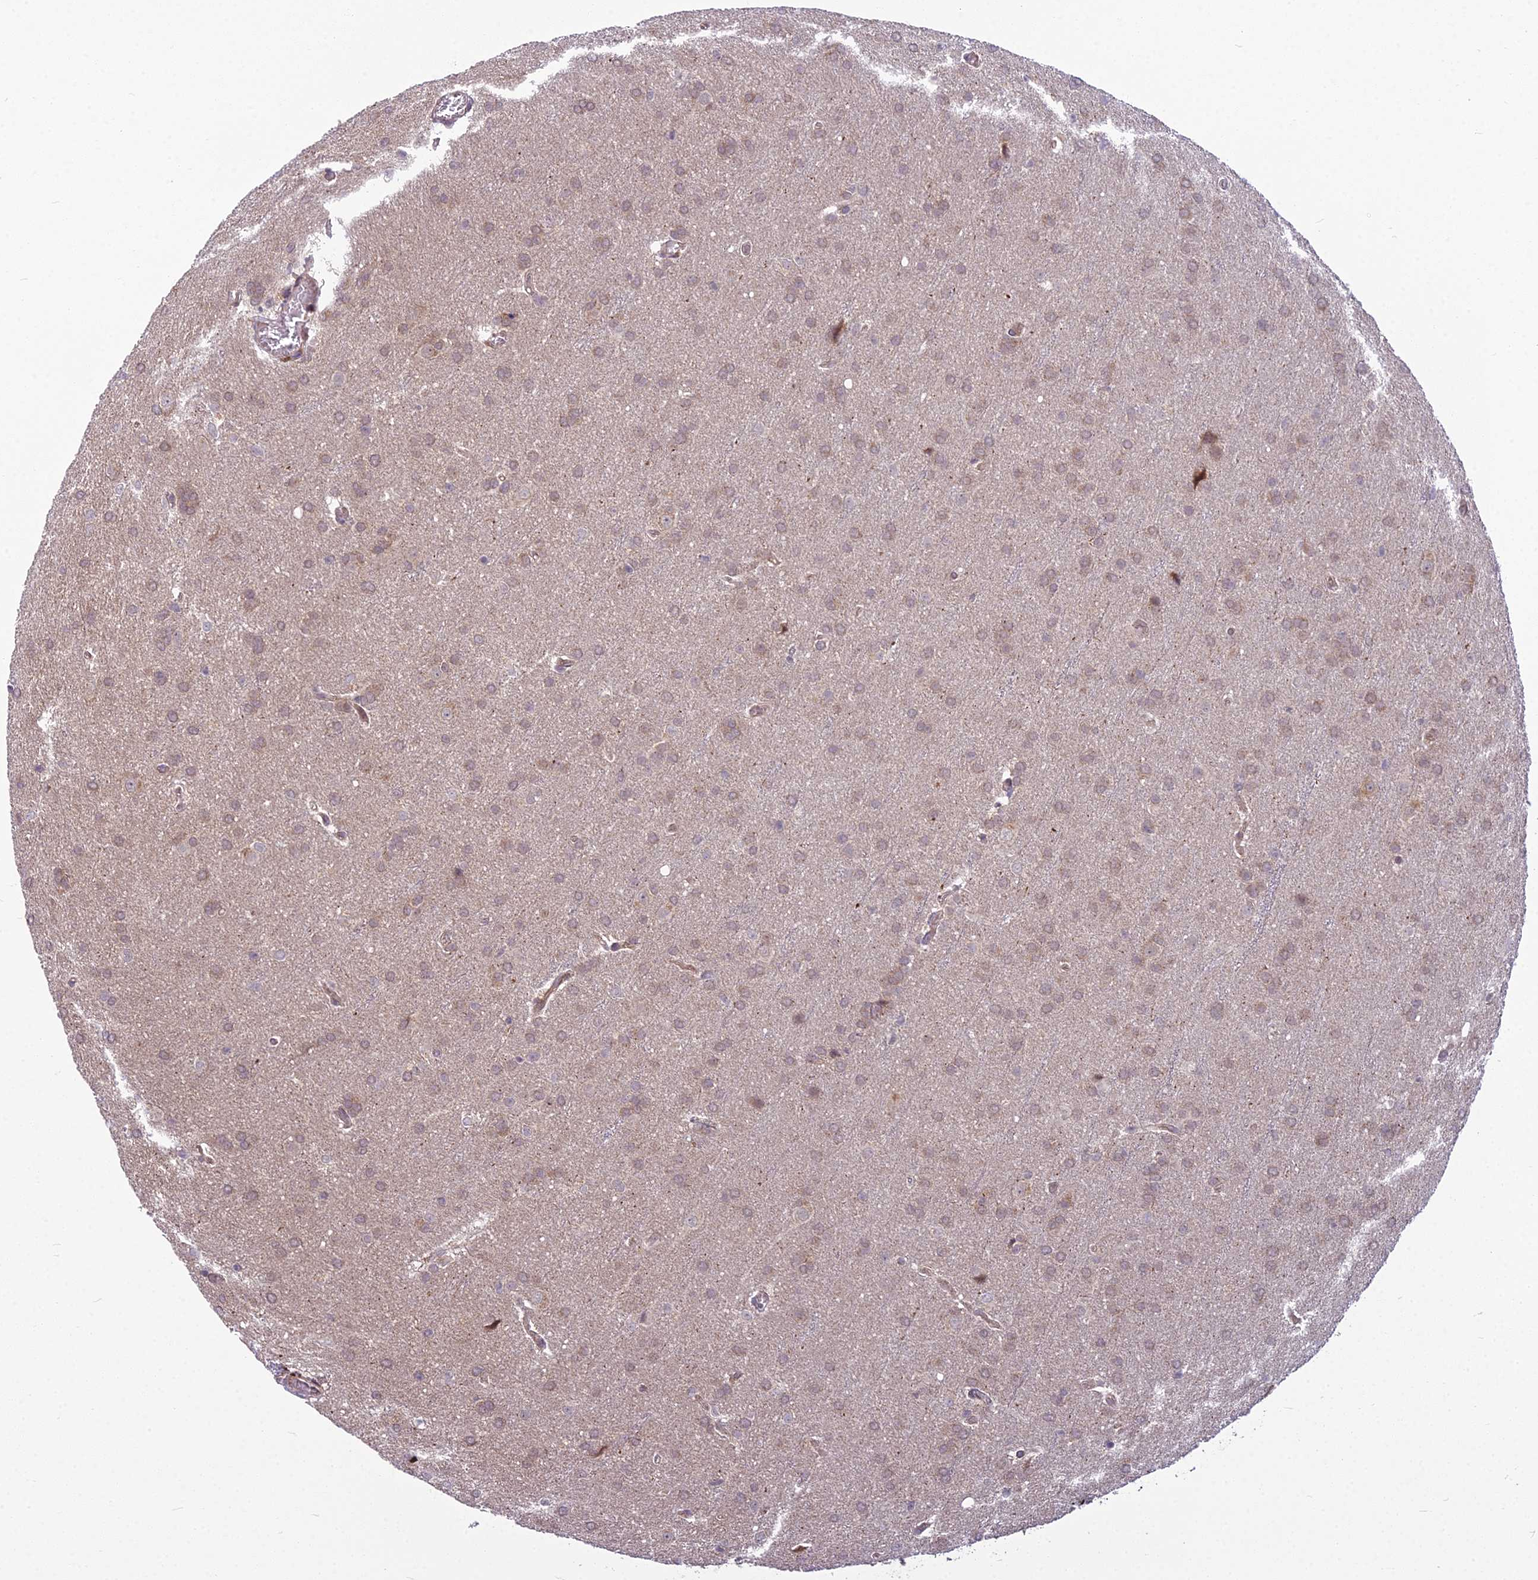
{"staining": {"intensity": "weak", "quantity": ">75%", "location": "cytoplasmic/membranous,nuclear"}, "tissue": "glioma", "cell_type": "Tumor cells", "image_type": "cancer", "snomed": [{"axis": "morphology", "description": "Glioma, malignant, Low grade"}, {"axis": "topography", "description": "Brain"}], "caption": "This micrograph shows glioma stained with immunohistochemistry (IHC) to label a protein in brown. The cytoplasmic/membranous and nuclear of tumor cells show weak positivity for the protein. Nuclei are counter-stained blue.", "gene": "AP1M1", "patient": {"sex": "female", "age": 32}}